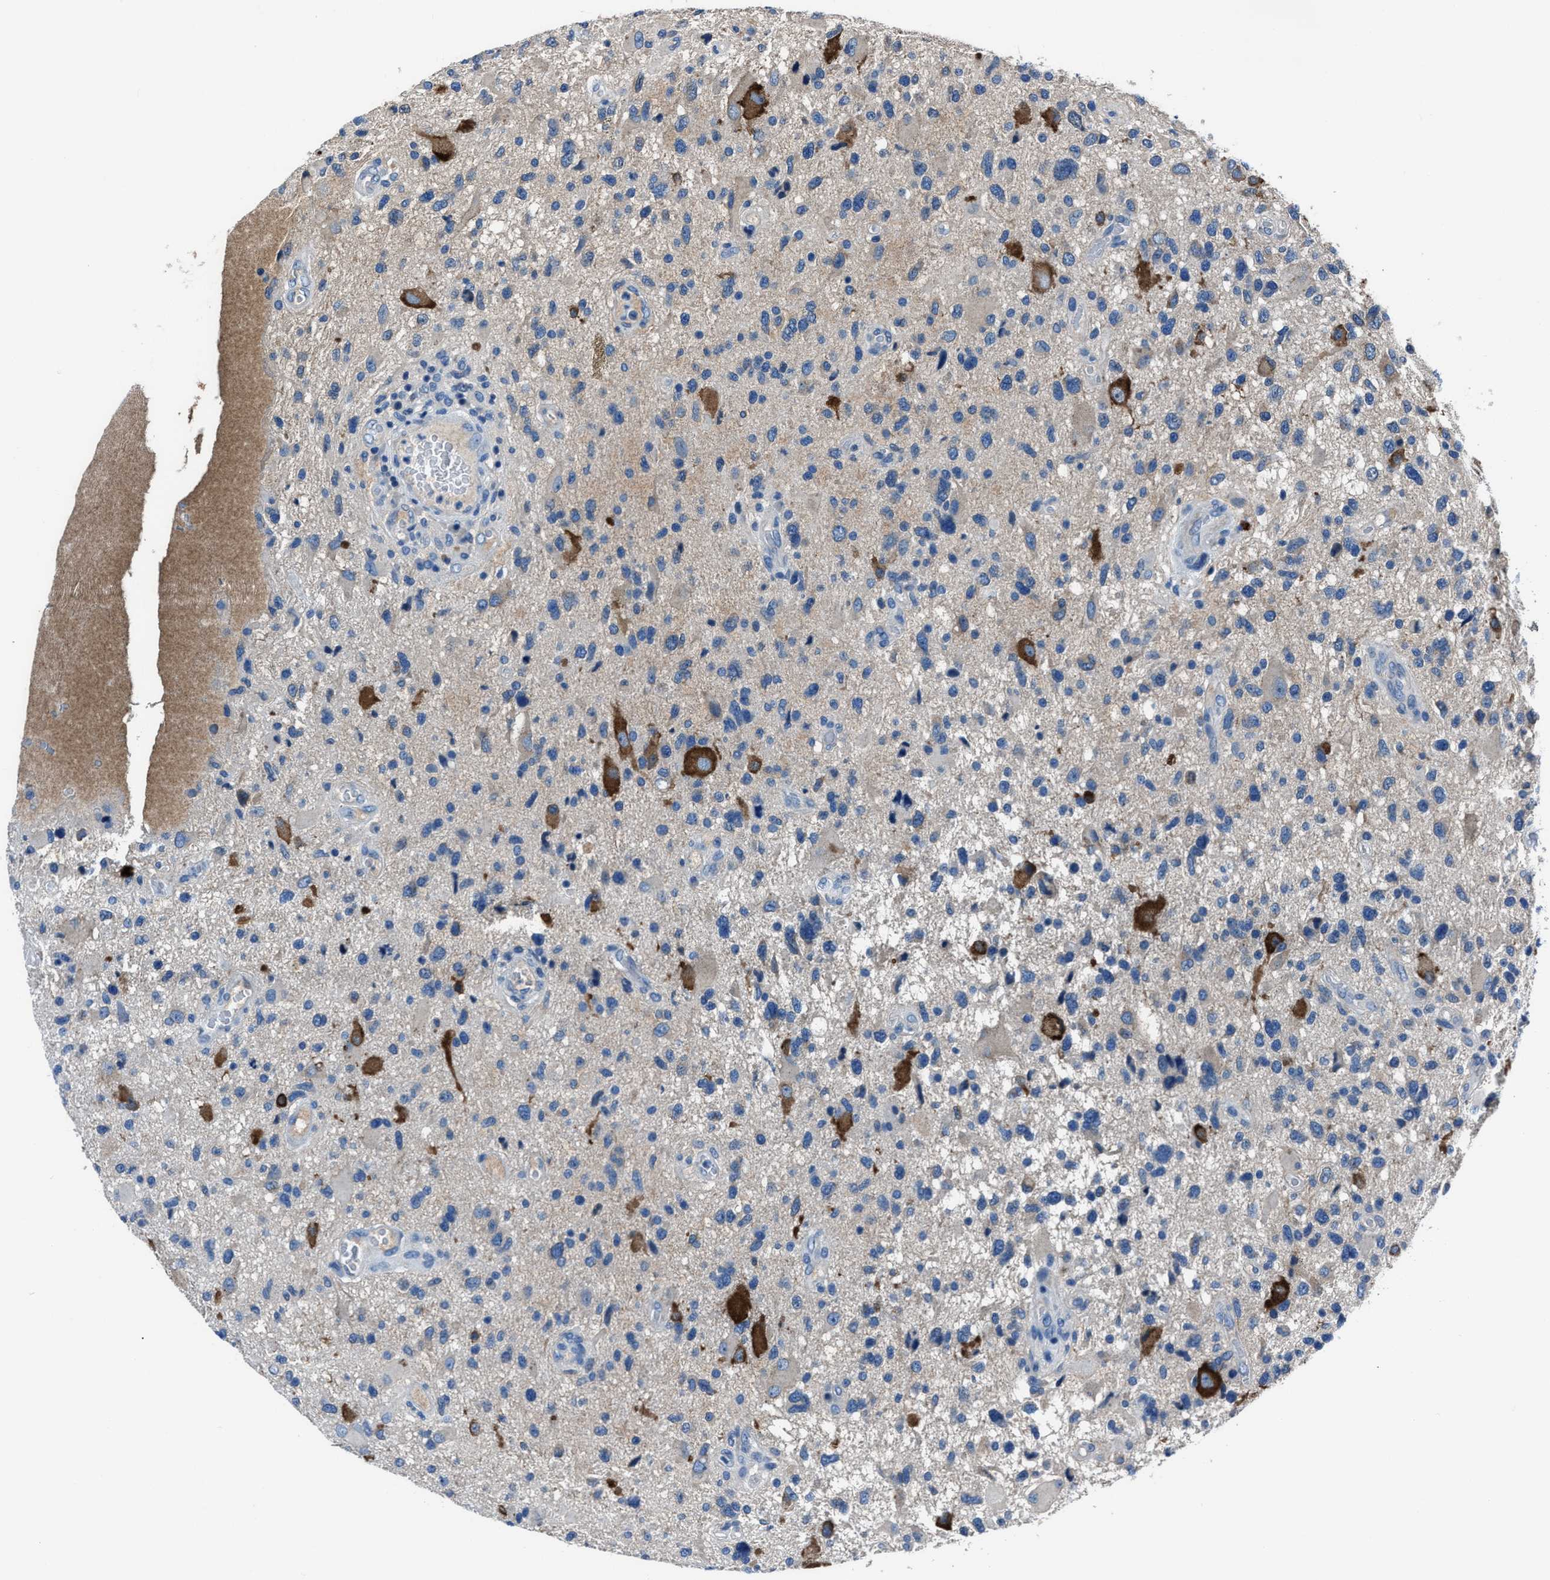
{"staining": {"intensity": "negative", "quantity": "none", "location": "none"}, "tissue": "glioma", "cell_type": "Tumor cells", "image_type": "cancer", "snomed": [{"axis": "morphology", "description": "Glioma, malignant, High grade"}, {"axis": "topography", "description": "Brain"}], "caption": "The IHC photomicrograph has no significant positivity in tumor cells of glioma tissue.", "gene": "NACAD", "patient": {"sex": "male", "age": 33}}